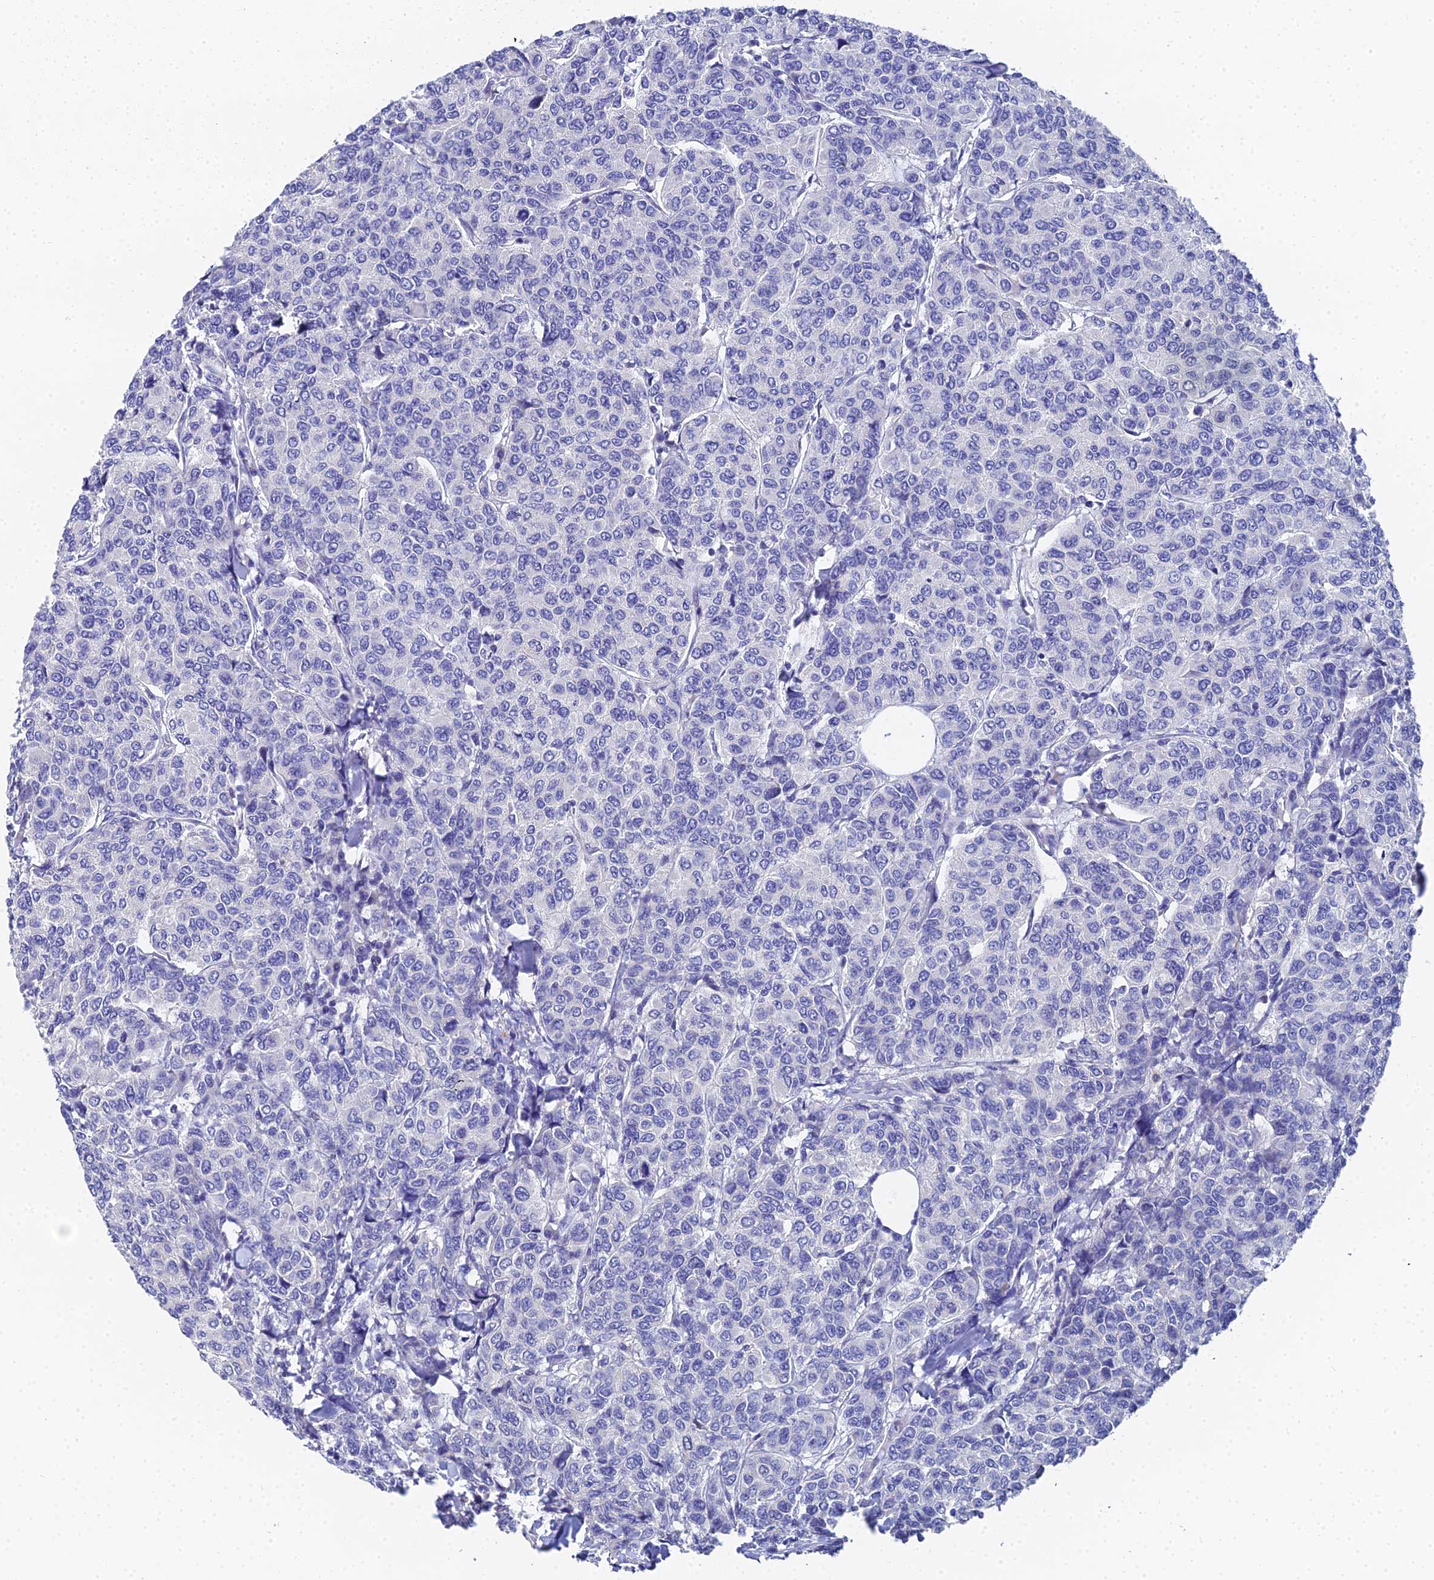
{"staining": {"intensity": "negative", "quantity": "none", "location": "none"}, "tissue": "breast cancer", "cell_type": "Tumor cells", "image_type": "cancer", "snomed": [{"axis": "morphology", "description": "Duct carcinoma"}, {"axis": "topography", "description": "Breast"}], "caption": "Immunohistochemical staining of human breast cancer (invasive ductal carcinoma) exhibits no significant staining in tumor cells.", "gene": "OCM", "patient": {"sex": "female", "age": 55}}